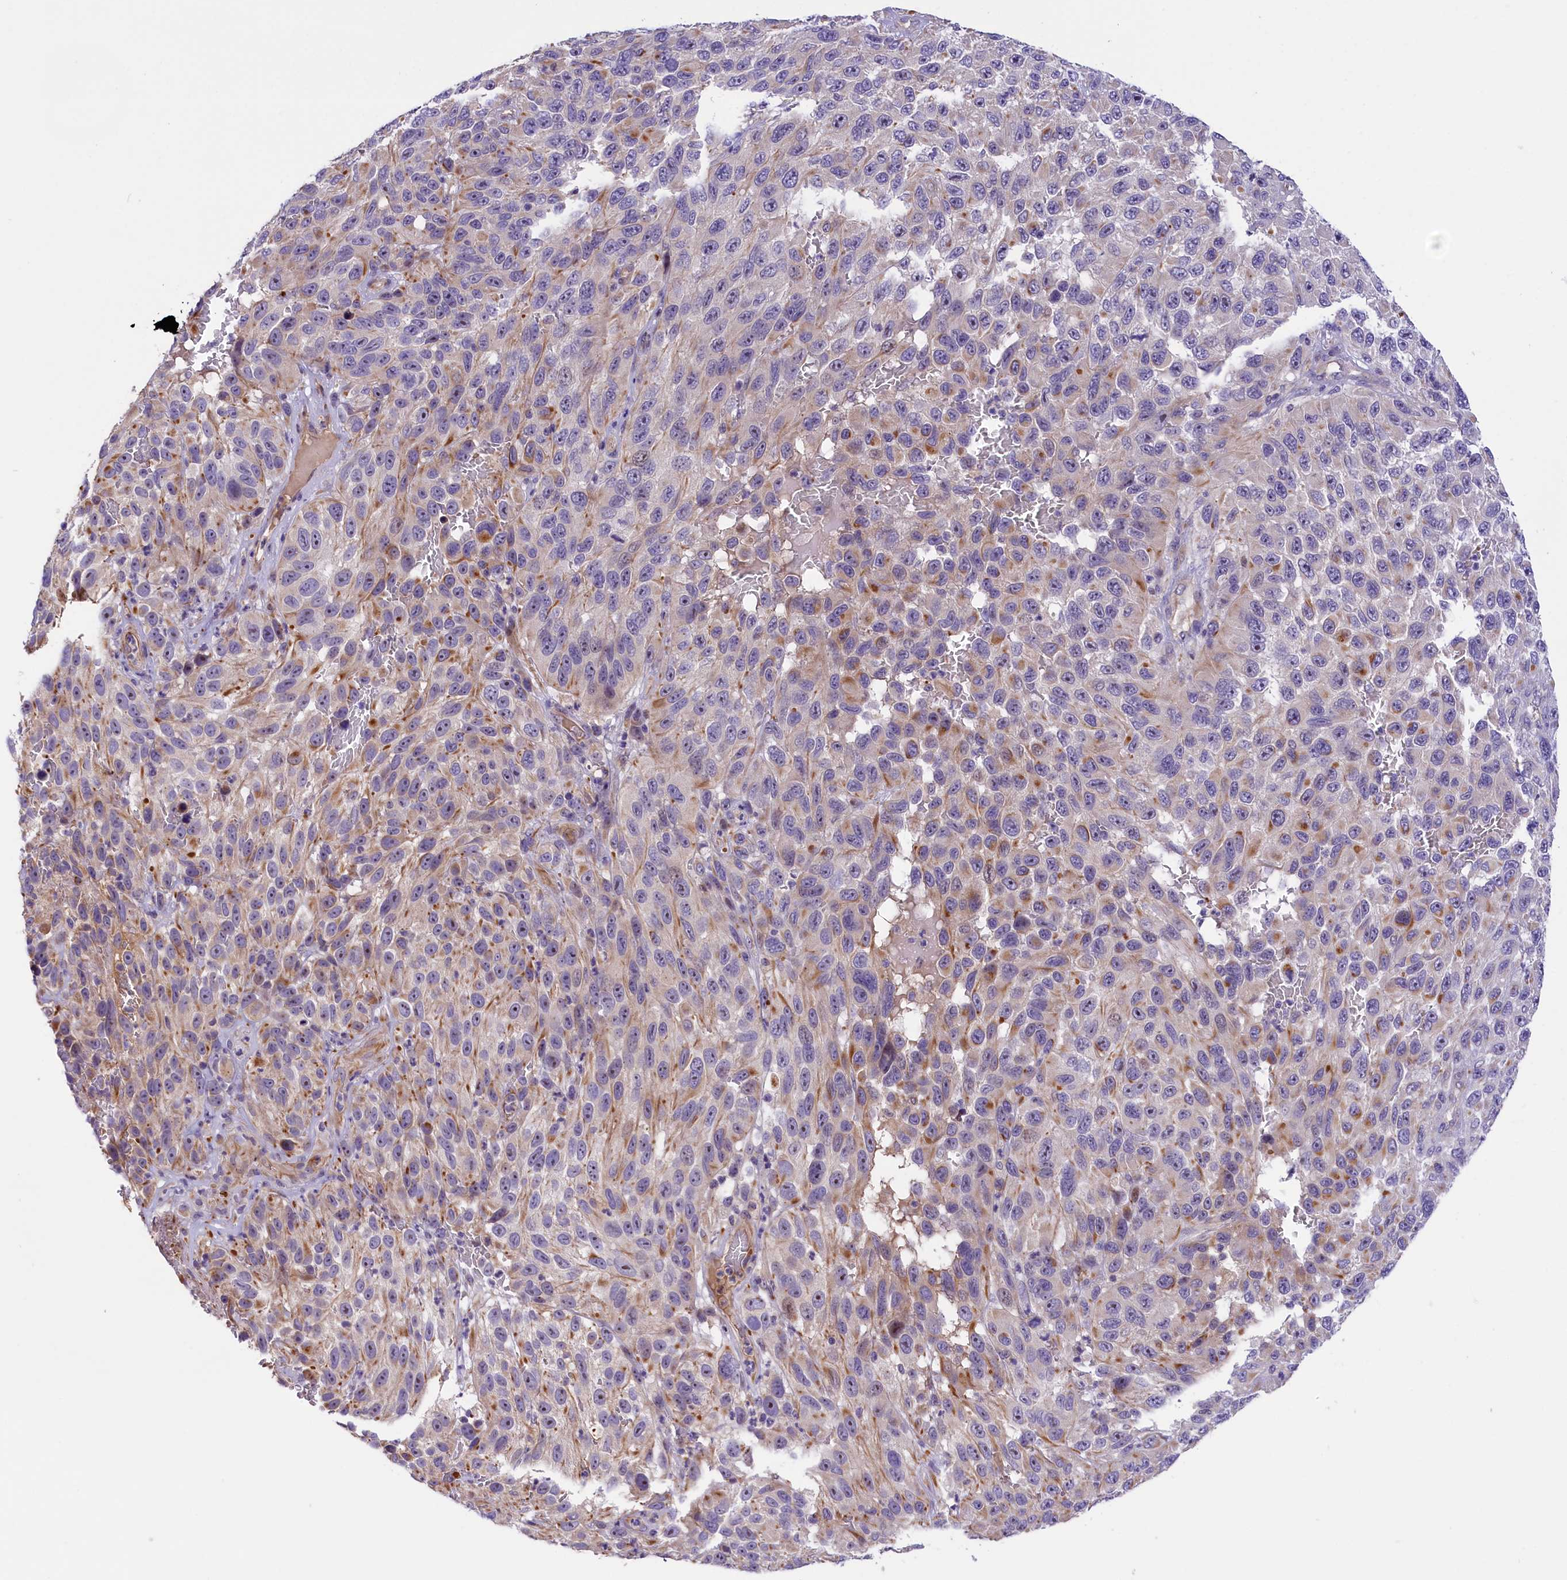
{"staining": {"intensity": "negative", "quantity": "none", "location": "none"}, "tissue": "melanoma", "cell_type": "Tumor cells", "image_type": "cancer", "snomed": [{"axis": "morphology", "description": "Malignant melanoma, NOS"}, {"axis": "topography", "description": "Skin"}], "caption": "High power microscopy histopathology image of an immunohistochemistry micrograph of melanoma, revealing no significant positivity in tumor cells. (DAB immunohistochemistry (IHC), high magnification).", "gene": "CCDC32", "patient": {"sex": "female", "age": 96}}